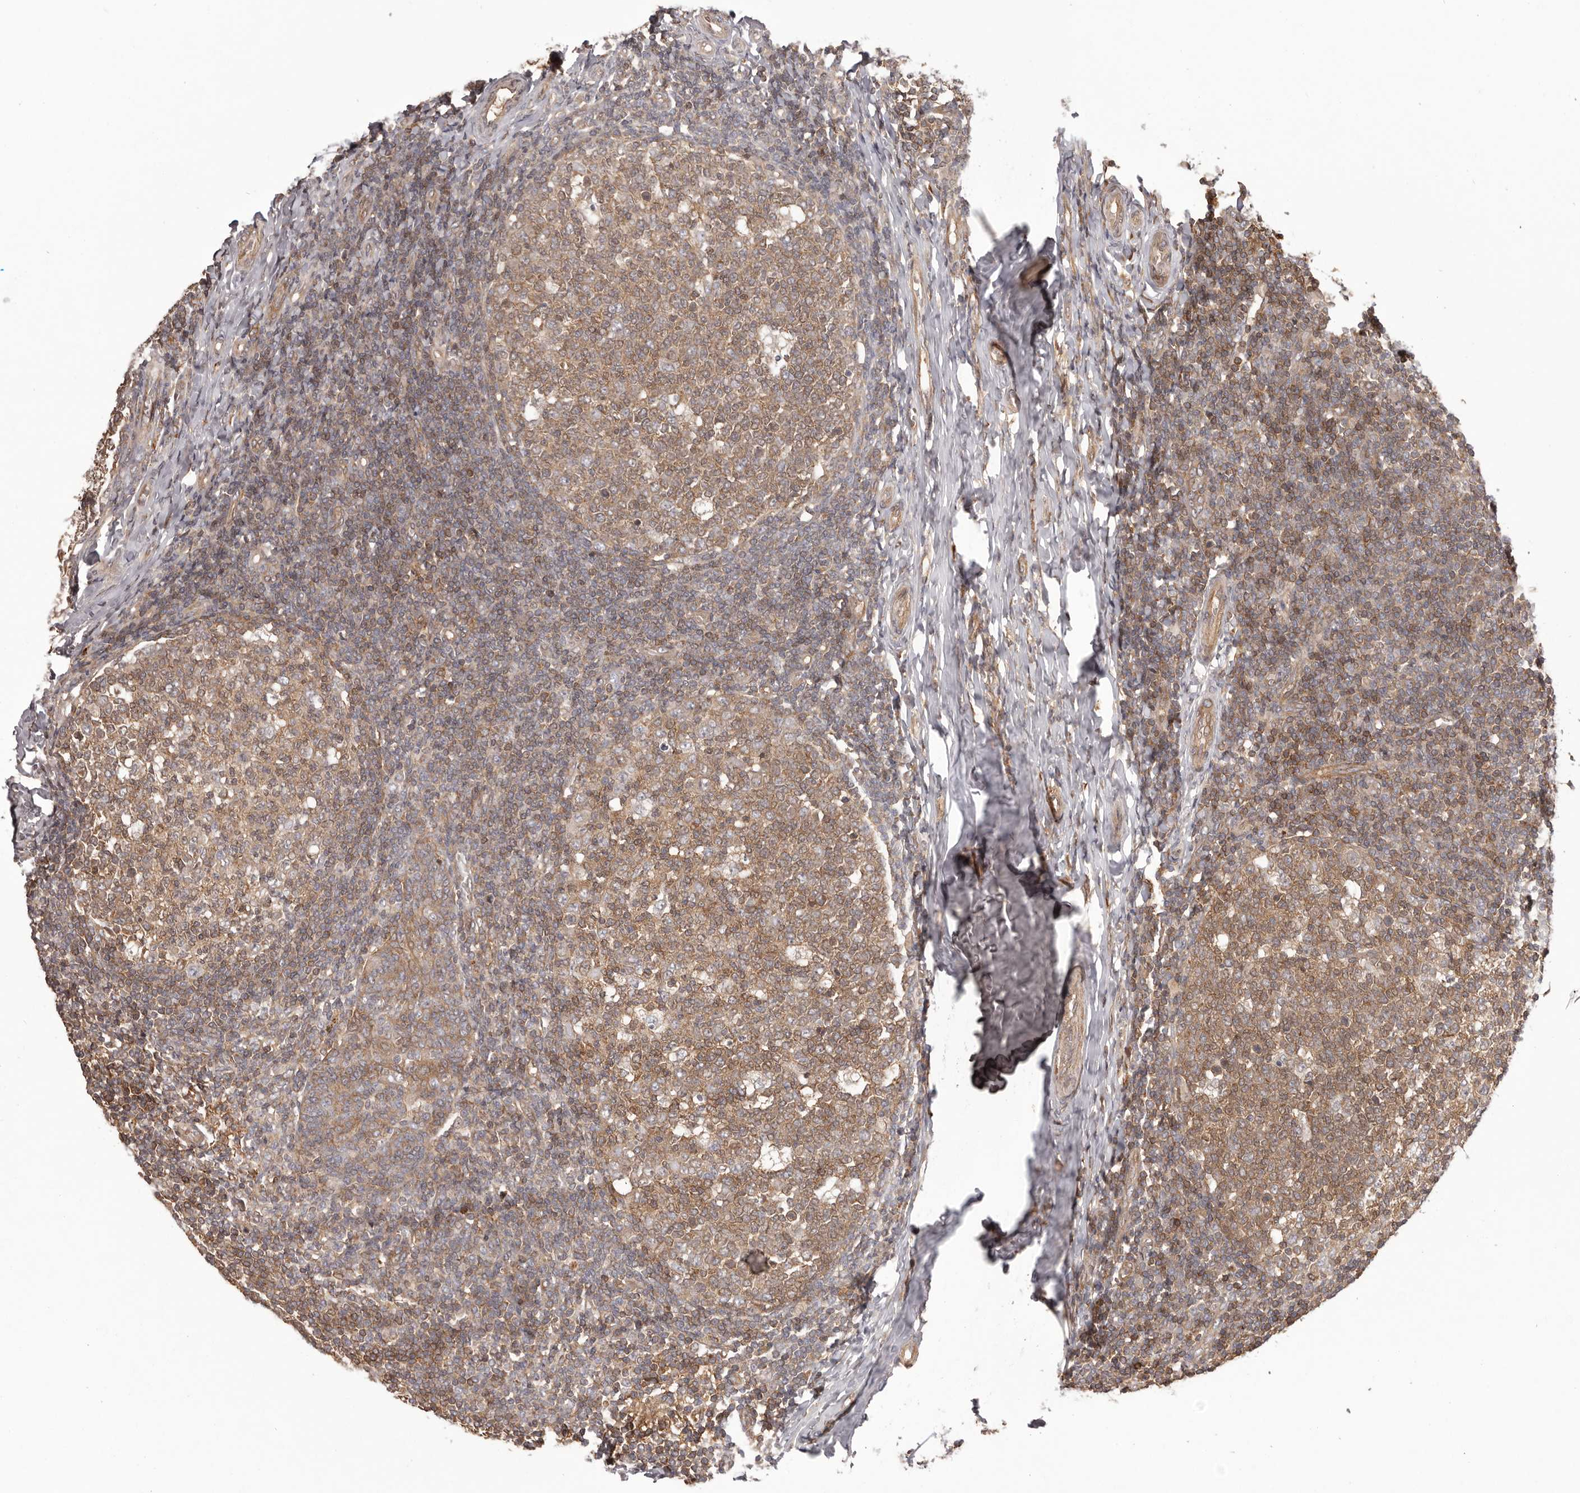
{"staining": {"intensity": "moderate", "quantity": ">75%", "location": "cytoplasmic/membranous"}, "tissue": "tonsil", "cell_type": "Germinal center cells", "image_type": "normal", "snomed": [{"axis": "morphology", "description": "Normal tissue, NOS"}, {"axis": "topography", "description": "Tonsil"}], "caption": "An image showing moderate cytoplasmic/membranous expression in about >75% of germinal center cells in unremarkable tonsil, as visualized by brown immunohistochemical staining.", "gene": "NFKBIA", "patient": {"sex": "female", "age": 19}}